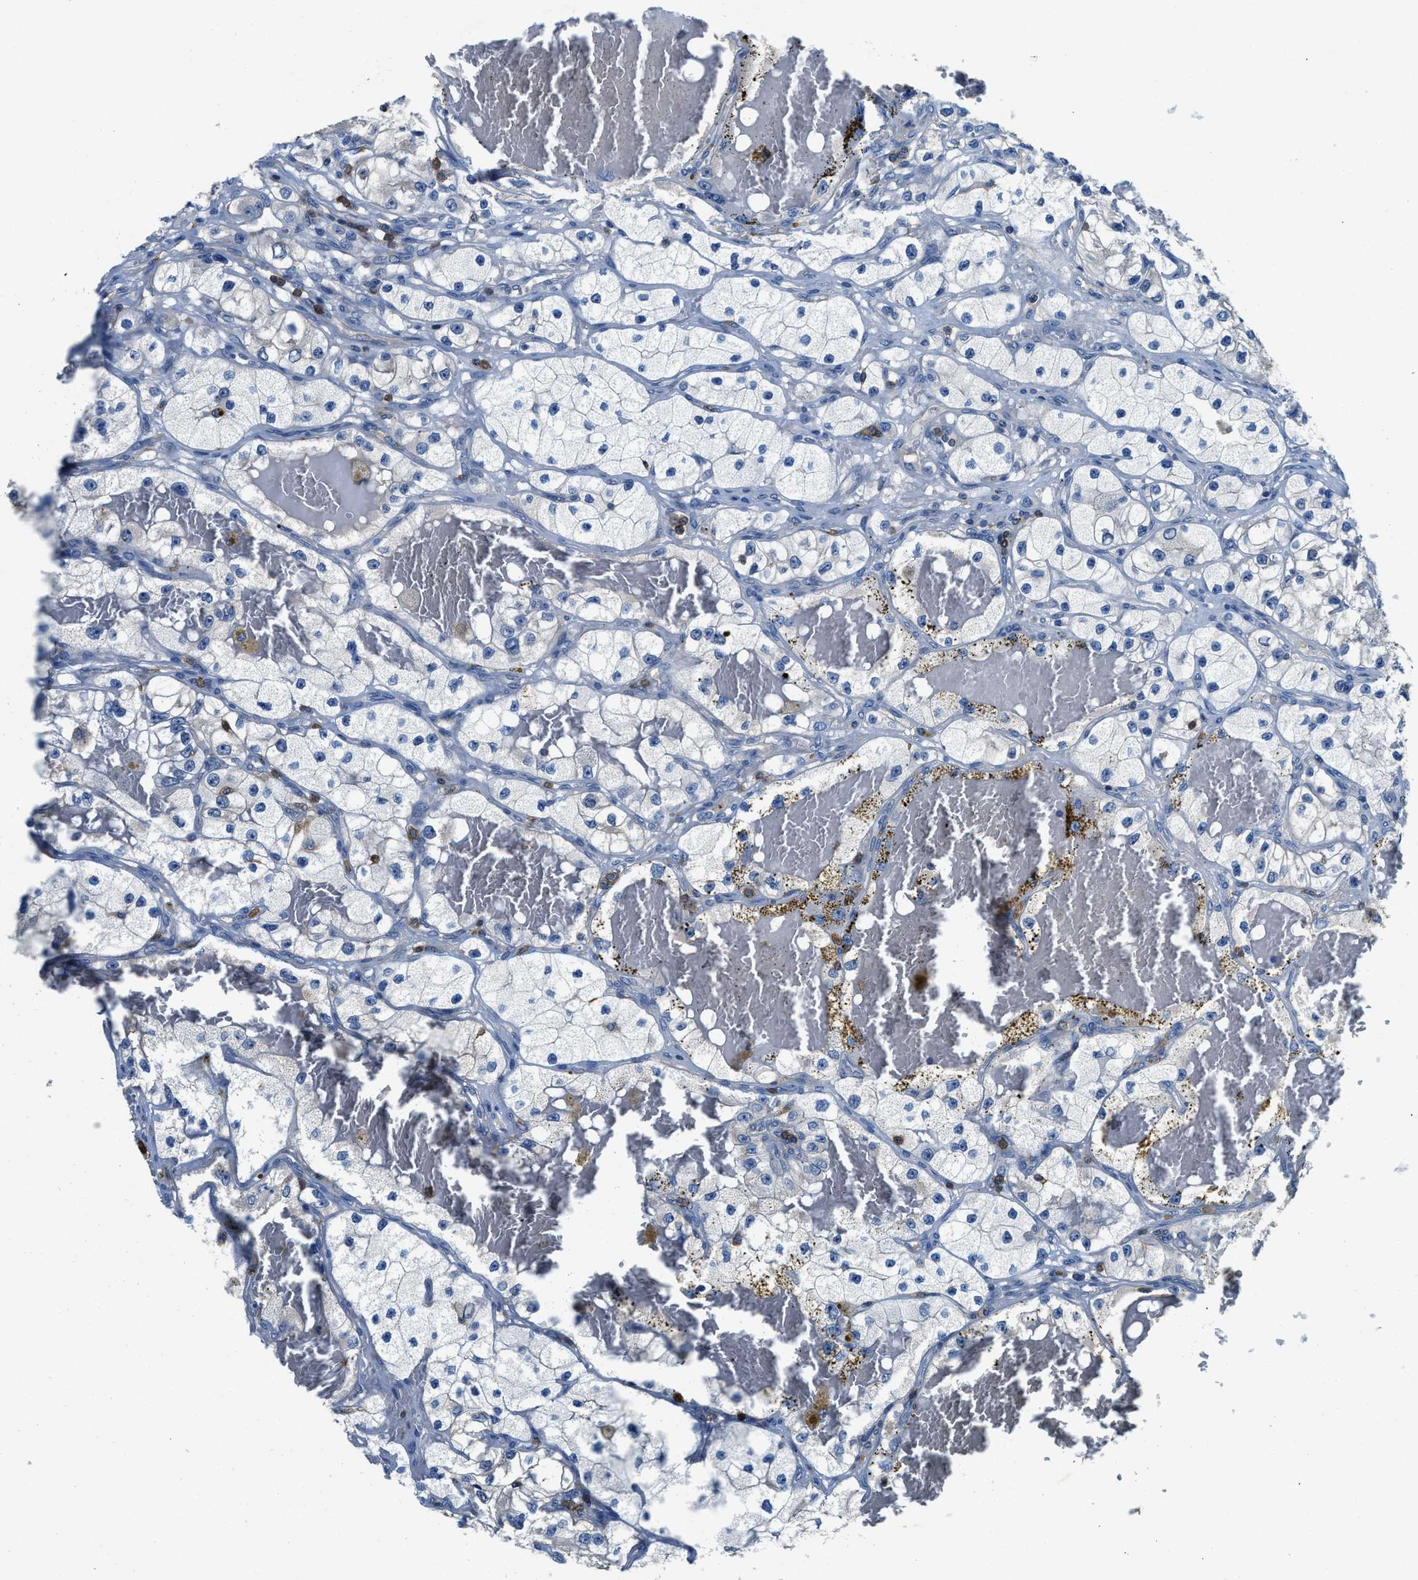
{"staining": {"intensity": "negative", "quantity": "none", "location": "none"}, "tissue": "renal cancer", "cell_type": "Tumor cells", "image_type": "cancer", "snomed": [{"axis": "morphology", "description": "Adenocarcinoma, NOS"}, {"axis": "topography", "description": "Kidney"}], "caption": "Human renal adenocarcinoma stained for a protein using IHC demonstrates no positivity in tumor cells.", "gene": "MYO1G", "patient": {"sex": "female", "age": 57}}